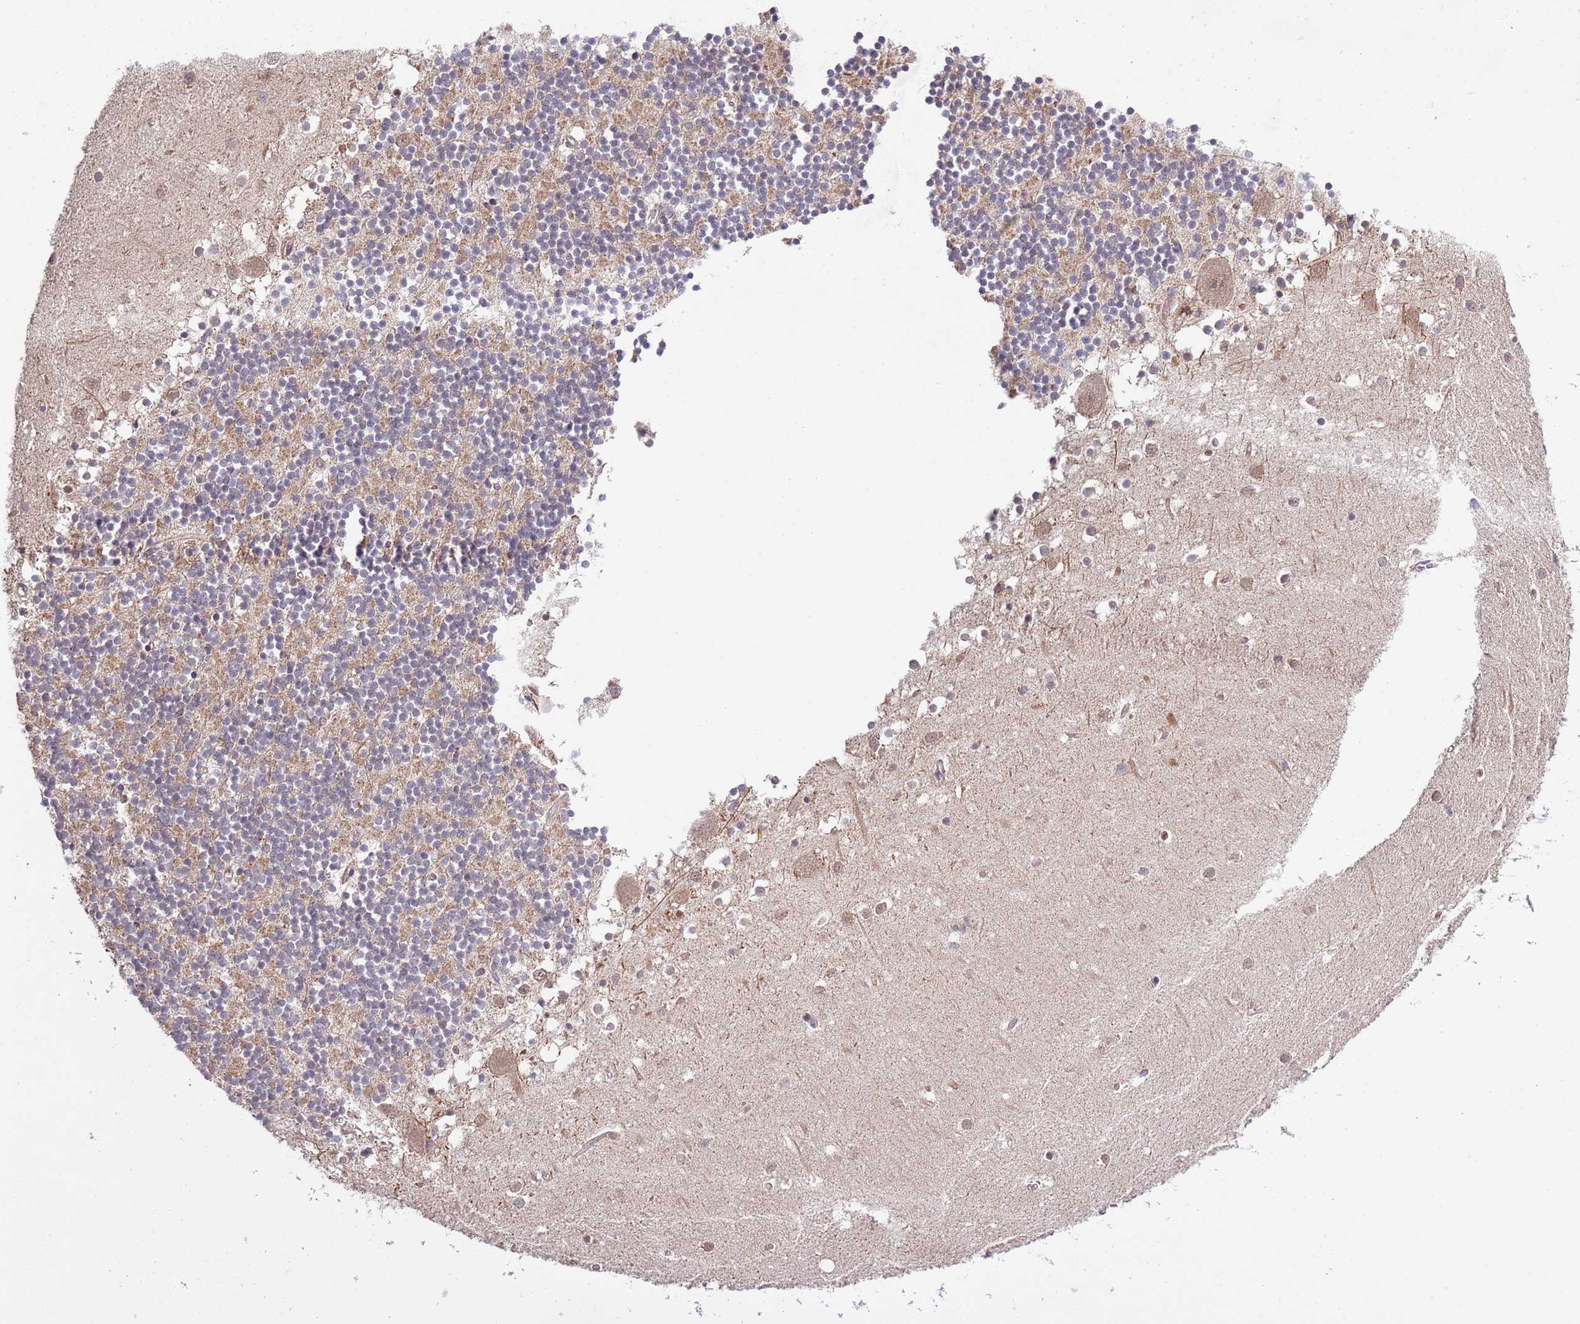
{"staining": {"intensity": "moderate", "quantity": "25%-75%", "location": "cytoplasmic/membranous"}, "tissue": "cerebellum", "cell_type": "Cells in granular layer", "image_type": "normal", "snomed": [{"axis": "morphology", "description": "Normal tissue, NOS"}, {"axis": "topography", "description": "Cerebellum"}], "caption": "Immunohistochemistry (IHC) photomicrograph of normal human cerebellum stained for a protein (brown), which demonstrates medium levels of moderate cytoplasmic/membranous positivity in about 25%-75% of cells in granular layer.", "gene": "MFNG", "patient": {"sex": "male", "age": 54}}